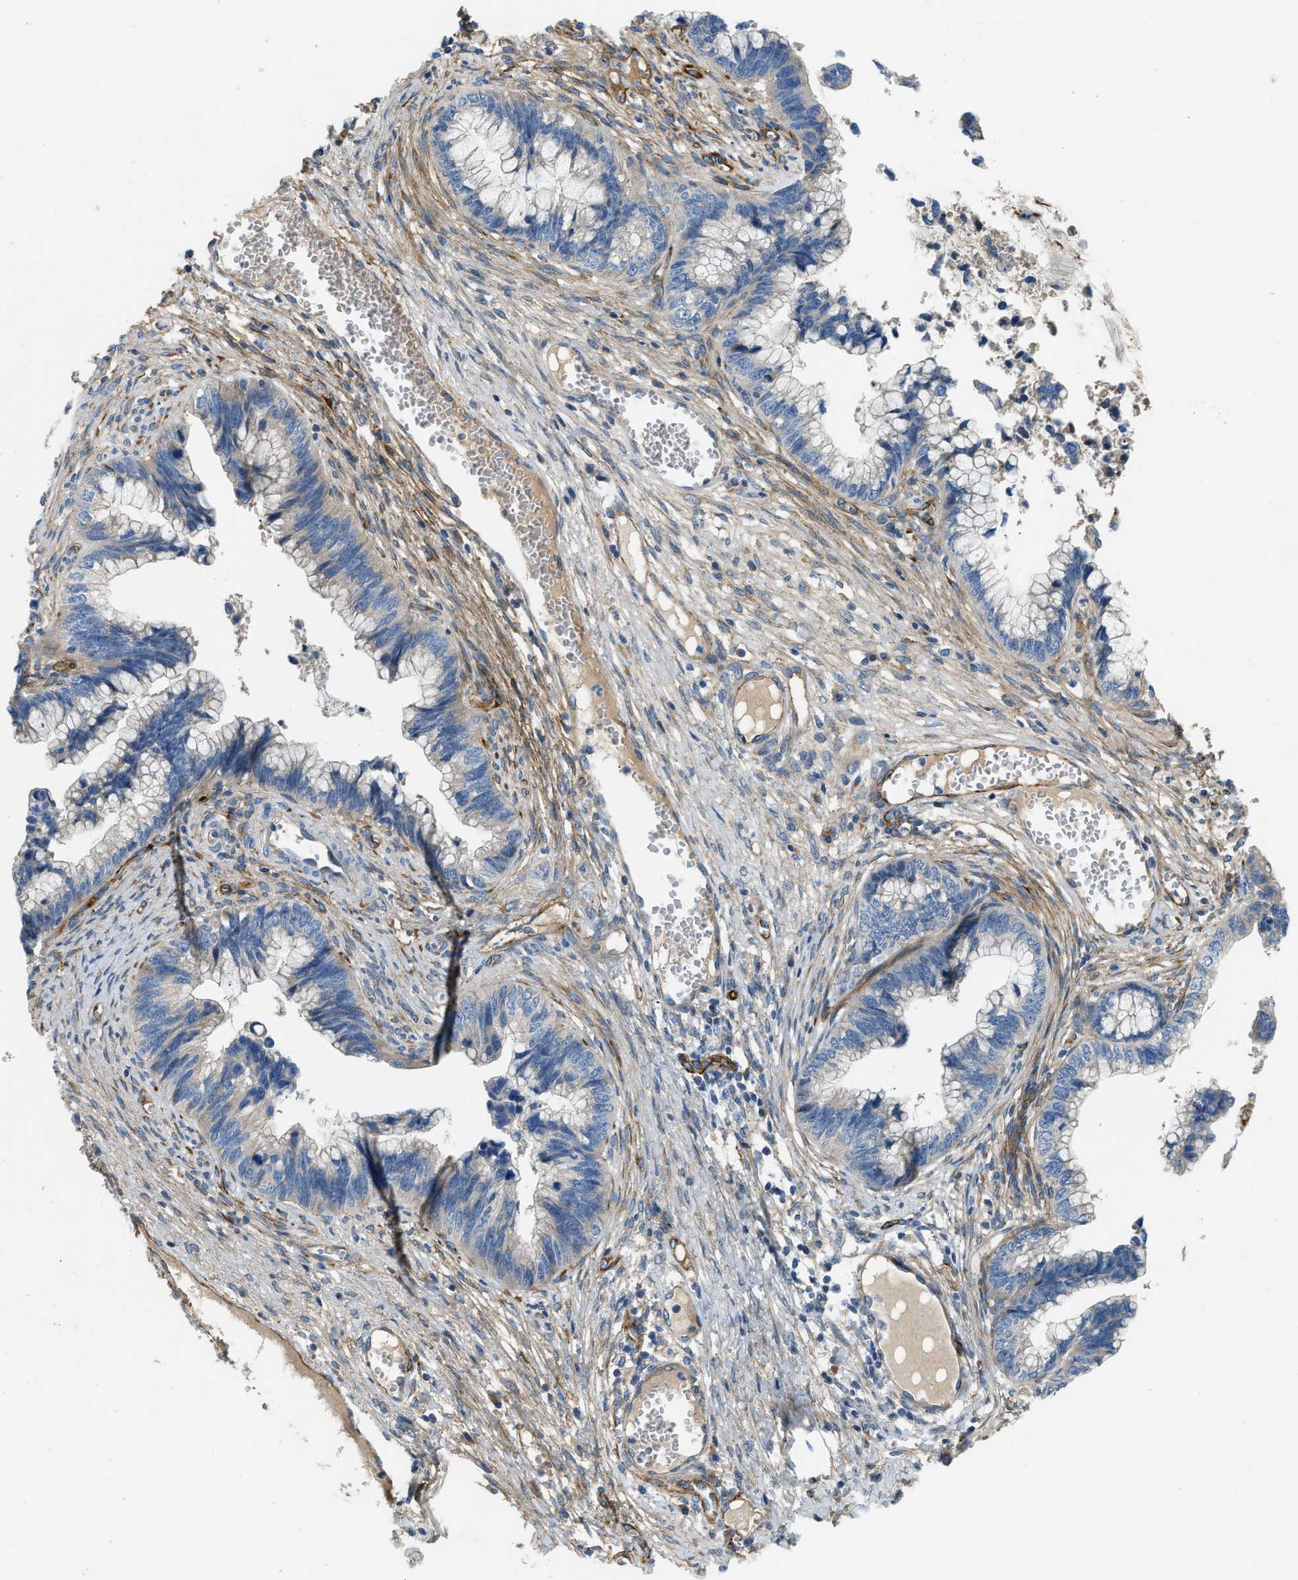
{"staining": {"intensity": "negative", "quantity": "none", "location": "none"}, "tissue": "cervical cancer", "cell_type": "Tumor cells", "image_type": "cancer", "snomed": [{"axis": "morphology", "description": "Adenocarcinoma, NOS"}, {"axis": "topography", "description": "Cervix"}], "caption": "Image shows no protein positivity in tumor cells of cervical adenocarcinoma tissue.", "gene": "COL15A1", "patient": {"sex": "female", "age": 44}}